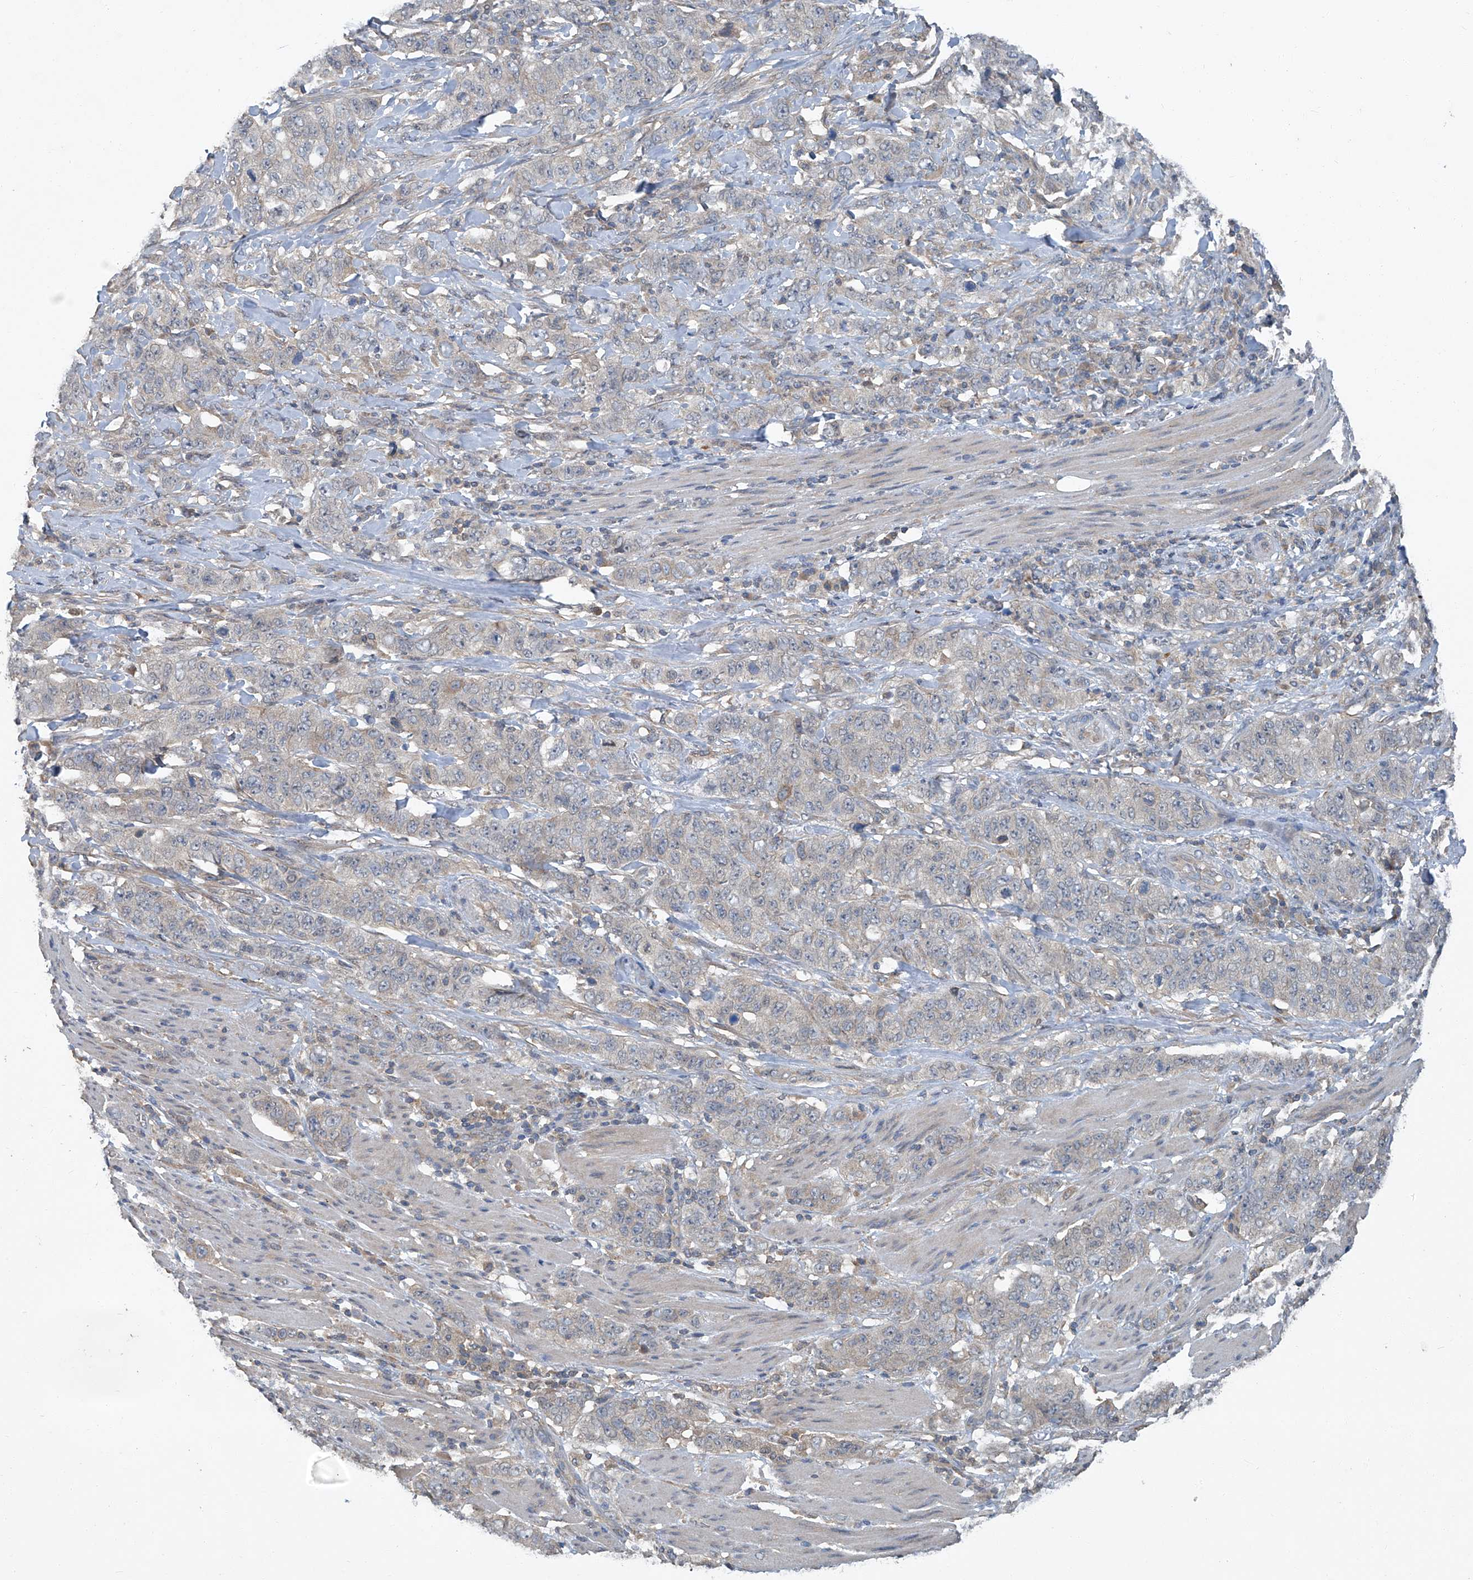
{"staining": {"intensity": "negative", "quantity": "none", "location": "none"}, "tissue": "stomach cancer", "cell_type": "Tumor cells", "image_type": "cancer", "snomed": [{"axis": "morphology", "description": "Adenocarcinoma, NOS"}, {"axis": "topography", "description": "Stomach"}], "caption": "Image shows no significant protein expression in tumor cells of adenocarcinoma (stomach). Brightfield microscopy of immunohistochemistry (IHC) stained with DAB (brown) and hematoxylin (blue), captured at high magnification.", "gene": "ANKRD34A", "patient": {"sex": "male", "age": 48}}